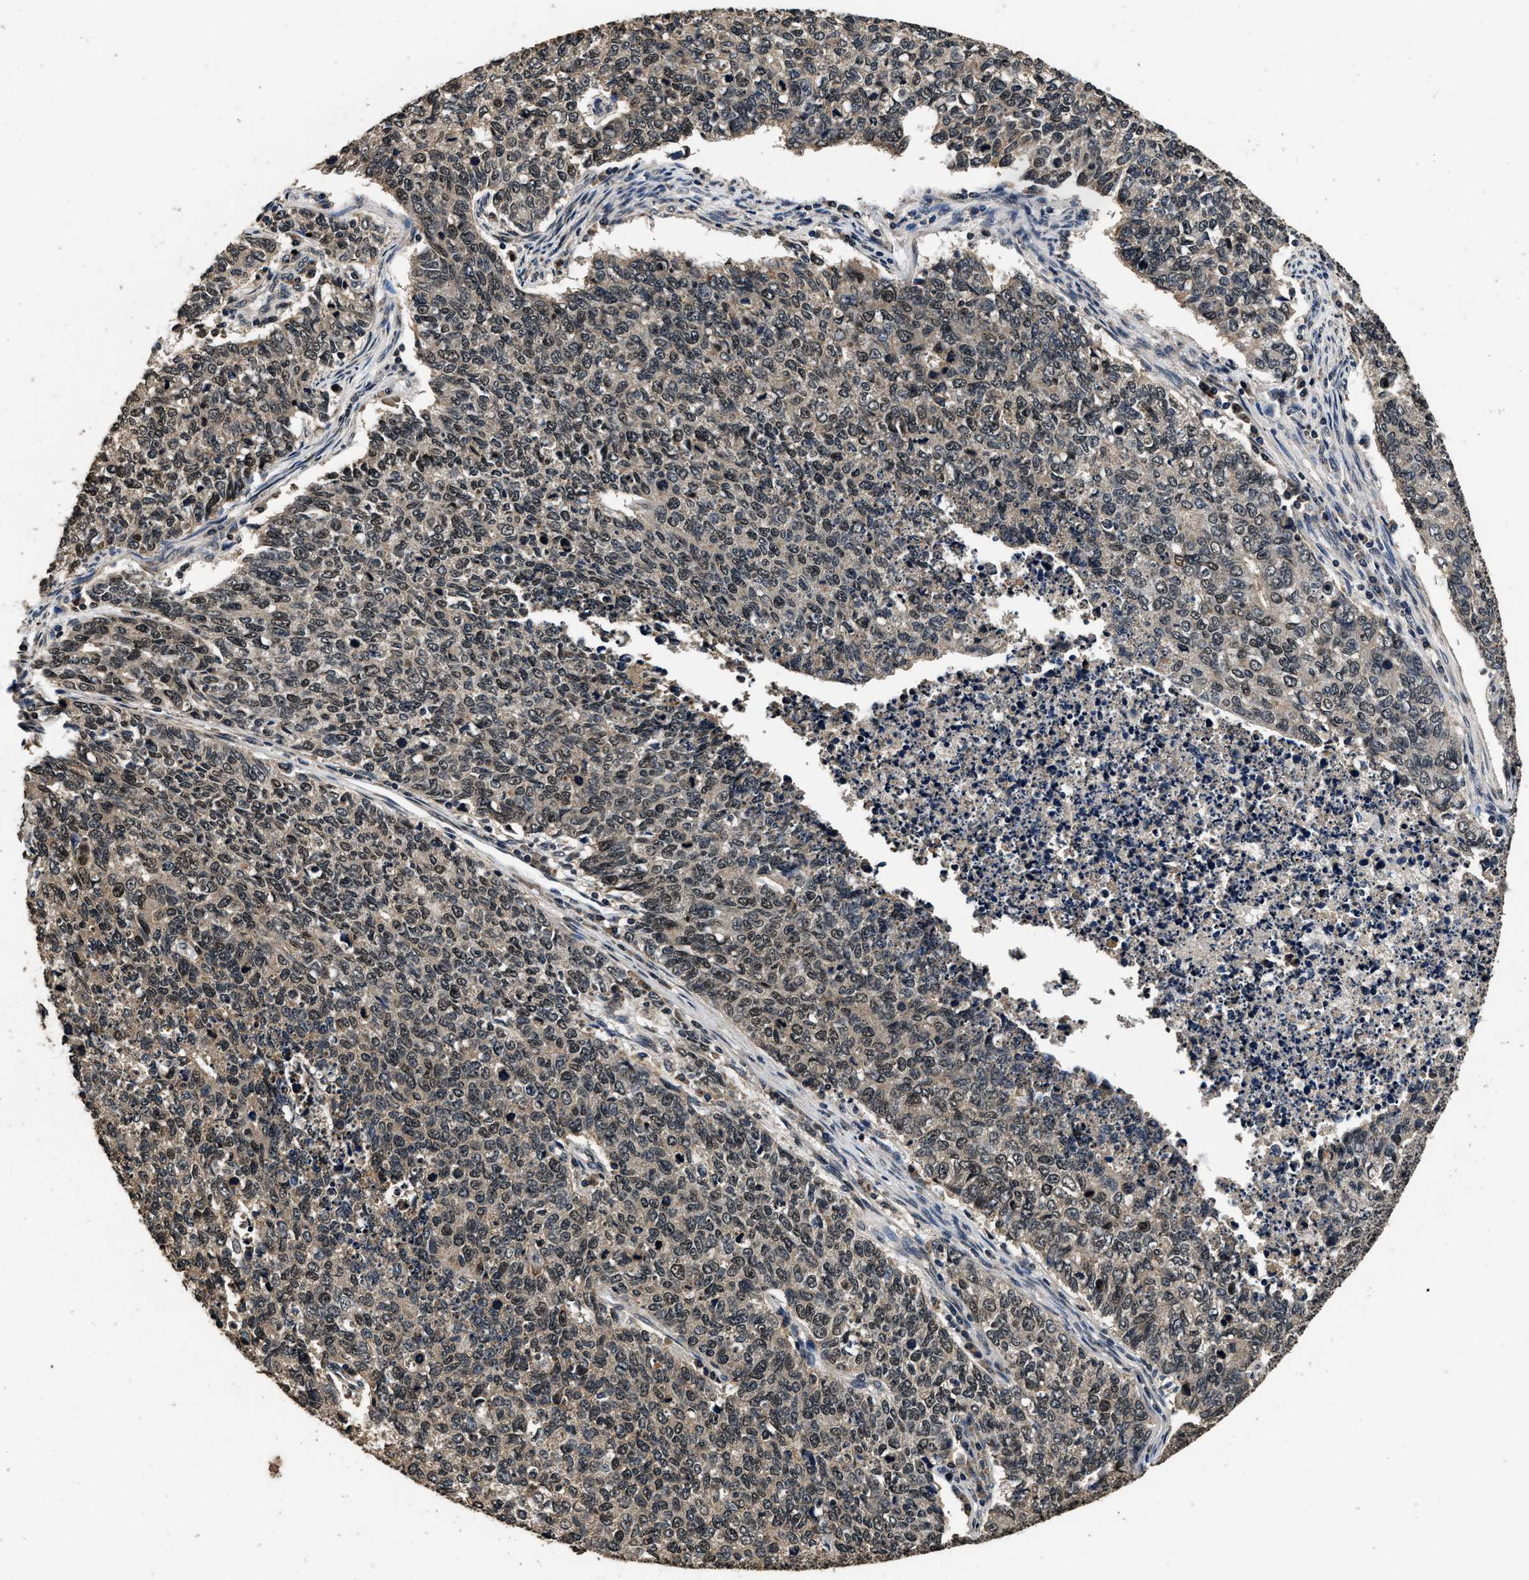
{"staining": {"intensity": "weak", "quantity": ">75%", "location": "nuclear"}, "tissue": "cervical cancer", "cell_type": "Tumor cells", "image_type": "cancer", "snomed": [{"axis": "morphology", "description": "Squamous cell carcinoma, NOS"}, {"axis": "topography", "description": "Cervix"}], "caption": "Protein staining of squamous cell carcinoma (cervical) tissue shows weak nuclear expression in about >75% of tumor cells.", "gene": "CSTF1", "patient": {"sex": "female", "age": 63}}